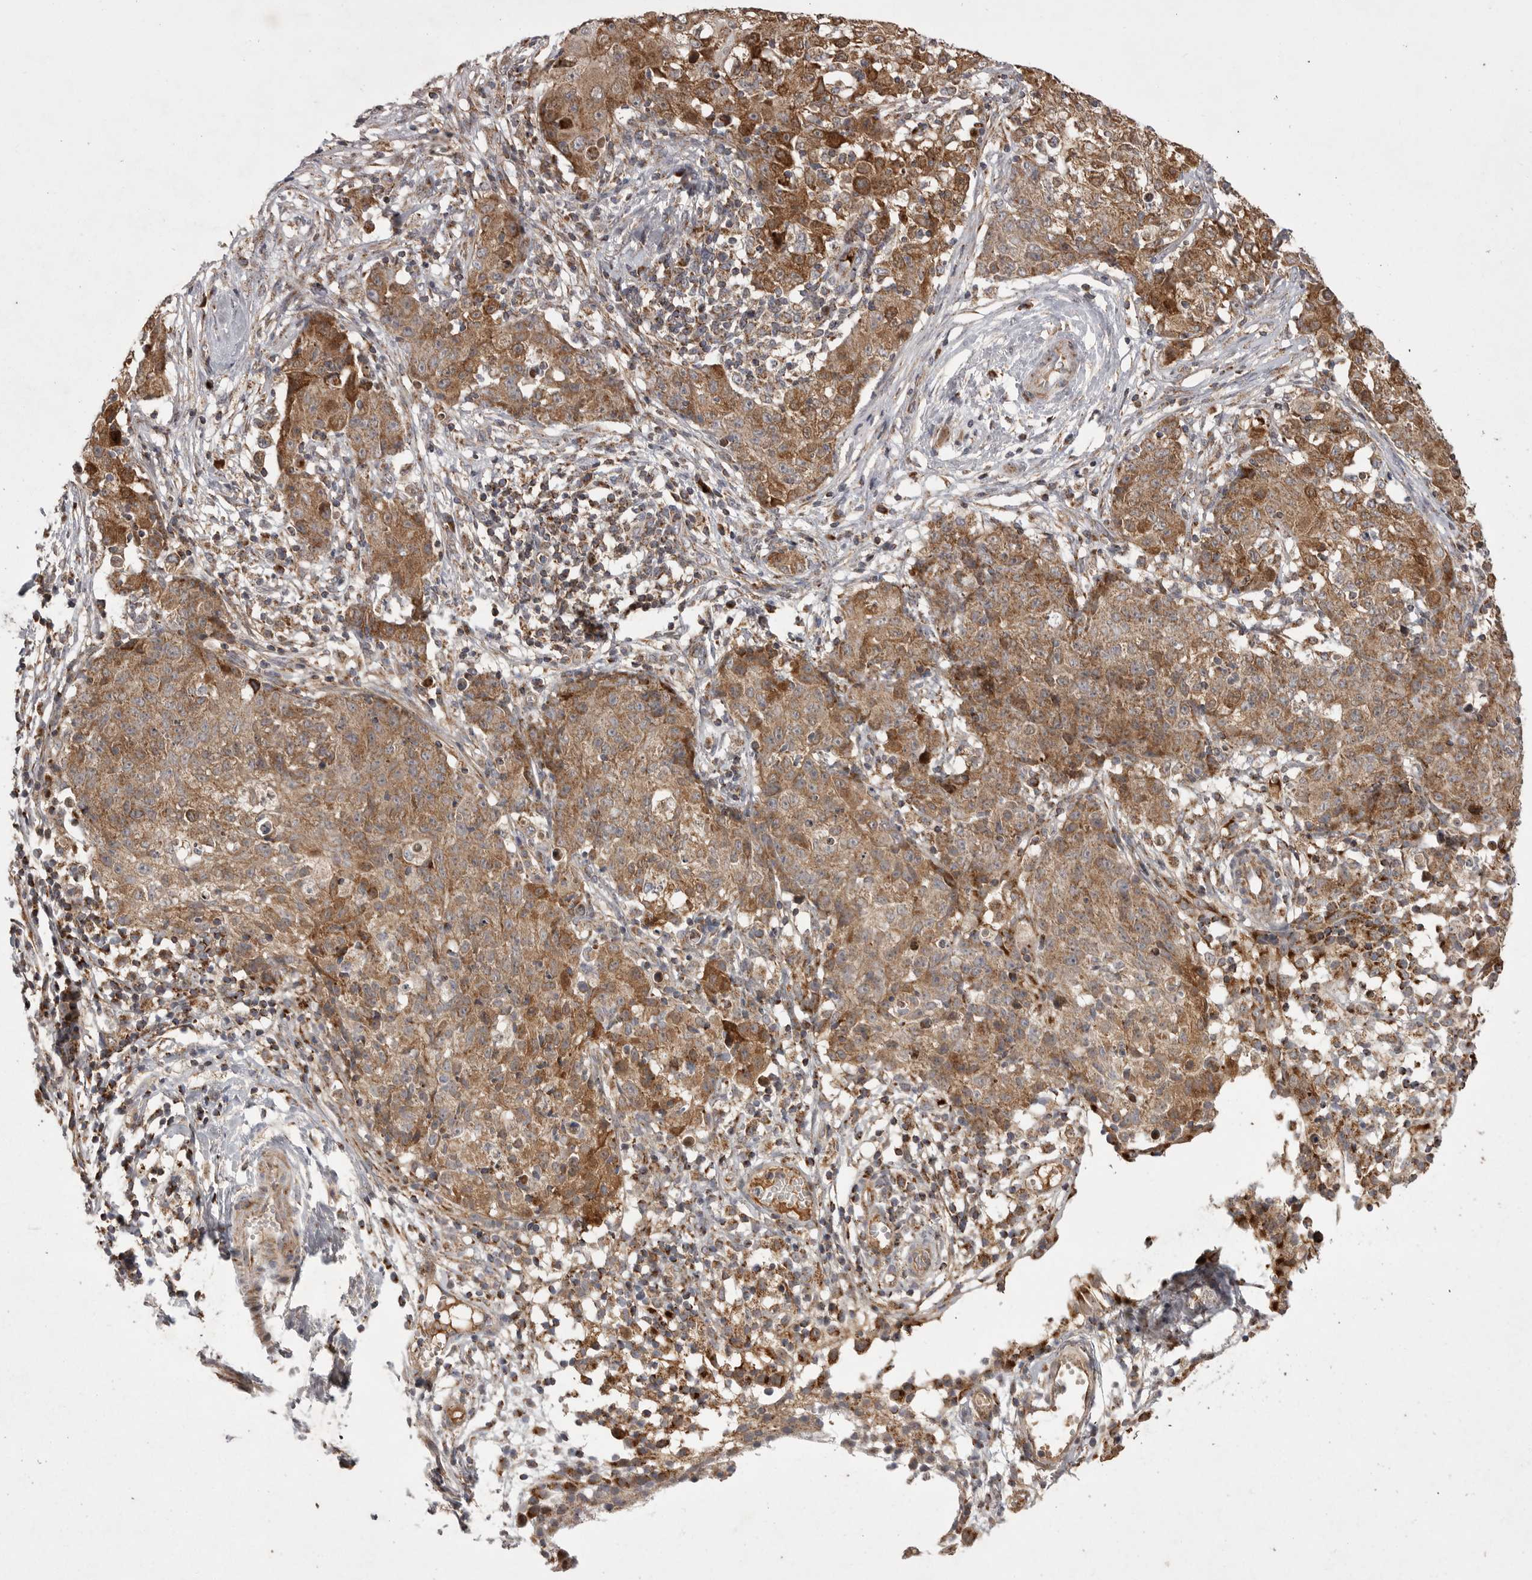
{"staining": {"intensity": "moderate", "quantity": ">75%", "location": "cytoplasmic/membranous"}, "tissue": "ovarian cancer", "cell_type": "Tumor cells", "image_type": "cancer", "snomed": [{"axis": "morphology", "description": "Carcinoma, endometroid"}, {"axis": "topography", "description": "Ovary"}], "caption": "This is a photomicrograph of immunohistochemistry staining of endometroid carcinoma (ovarian), which shows moderate positivity in the cytoplasmic/membranous of tumor cells.", "gene": "KYAT3", "patient": {"sex": "female", "age": 42}}